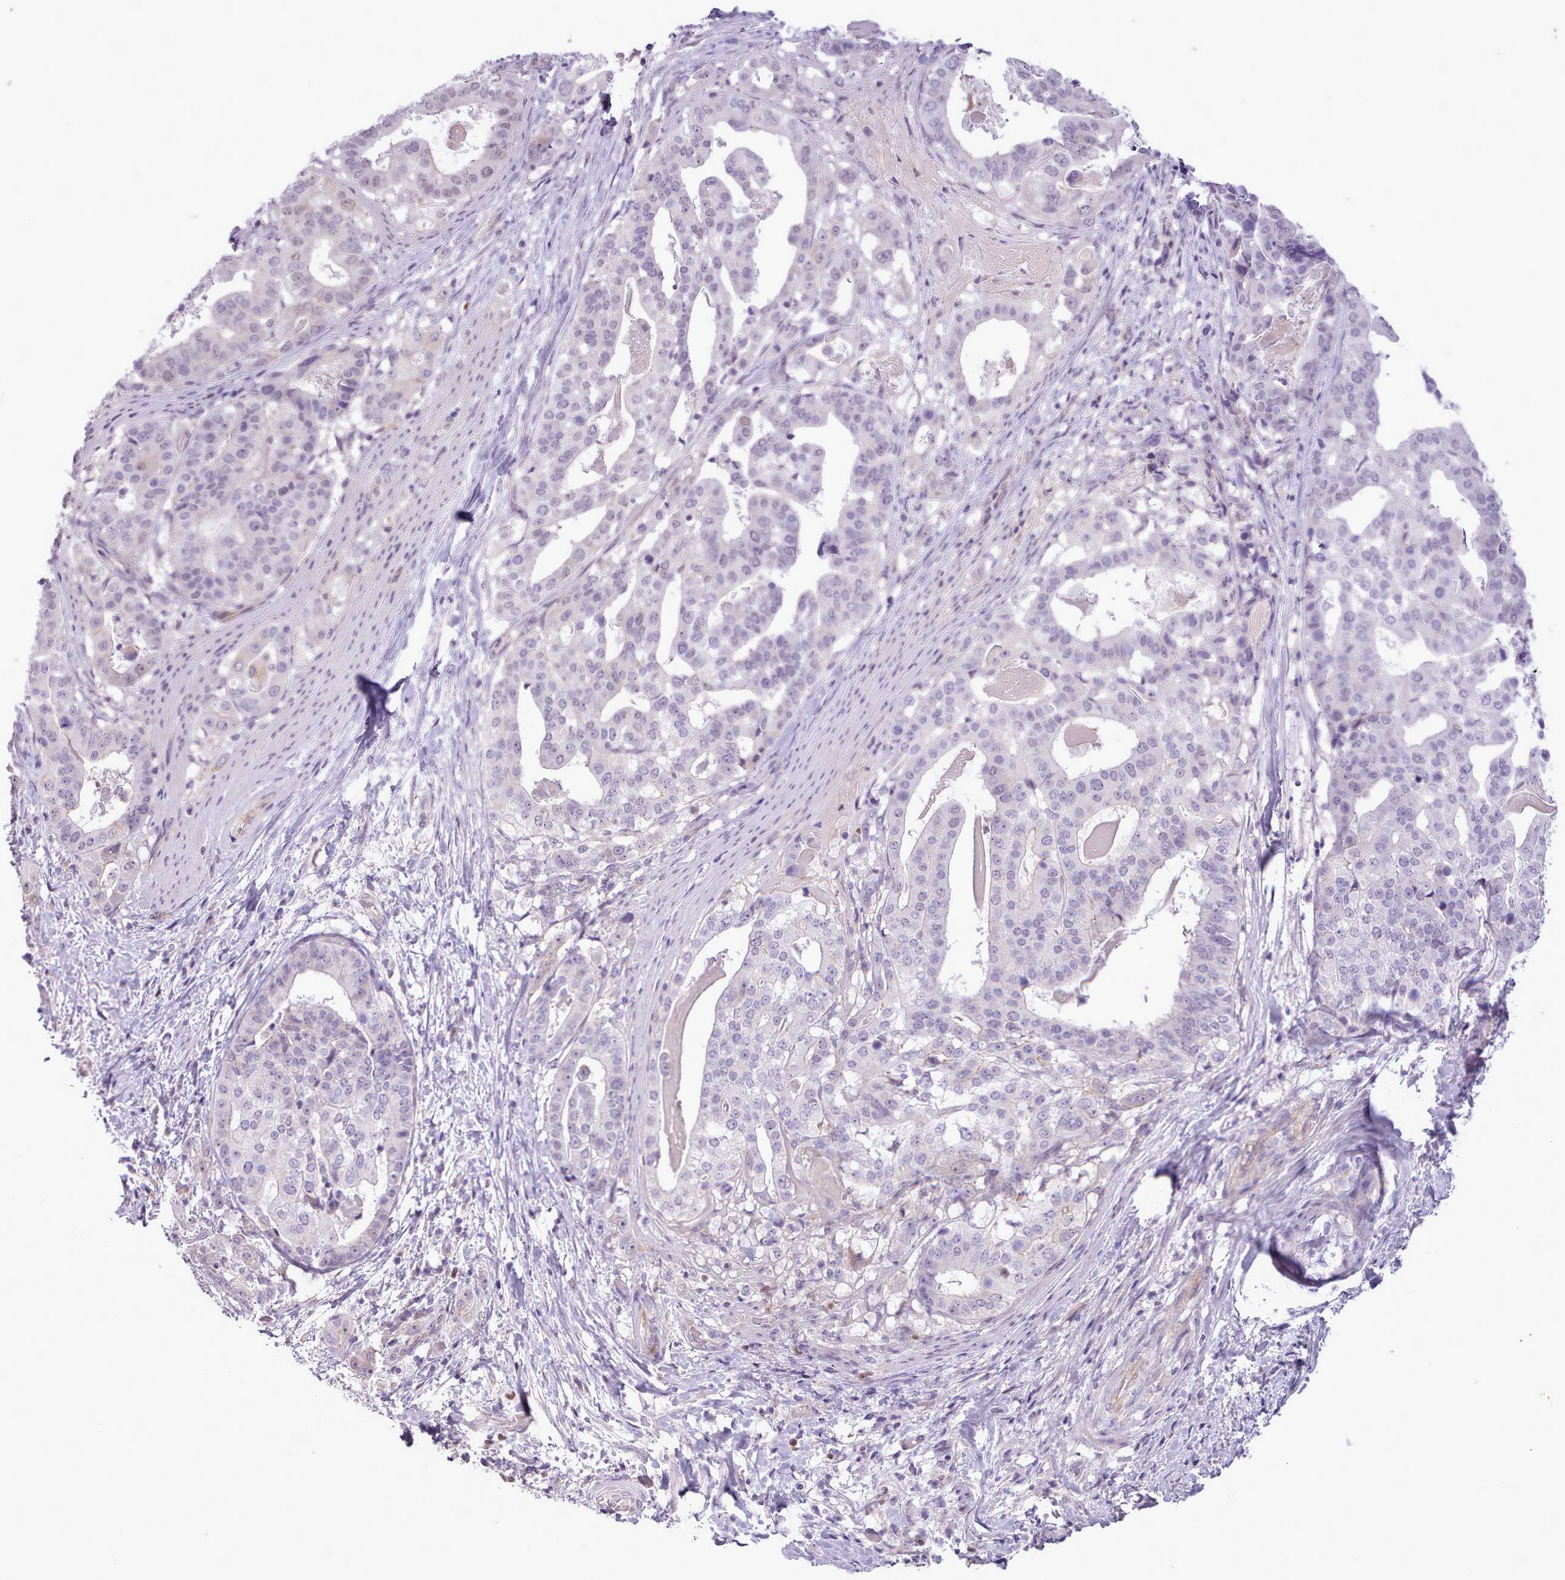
{"staining": {"intensity": "negative", "quantity": "none", "location": "none"}, "tissue": "stomach cancer", "cell_type": "Tumor cells", "image_type": "cancer", "snomed": [{"axis": "morphology", "description": "Adenocarcinoma, NOS"}, {"axis": "topography", "description": "Stomach"}], "caption": "Tumor cells show no significant positivity in adenocarcinoma (stomach).", "gene": "SLURP1", "patient": {"sex": "male", "age": 48}}